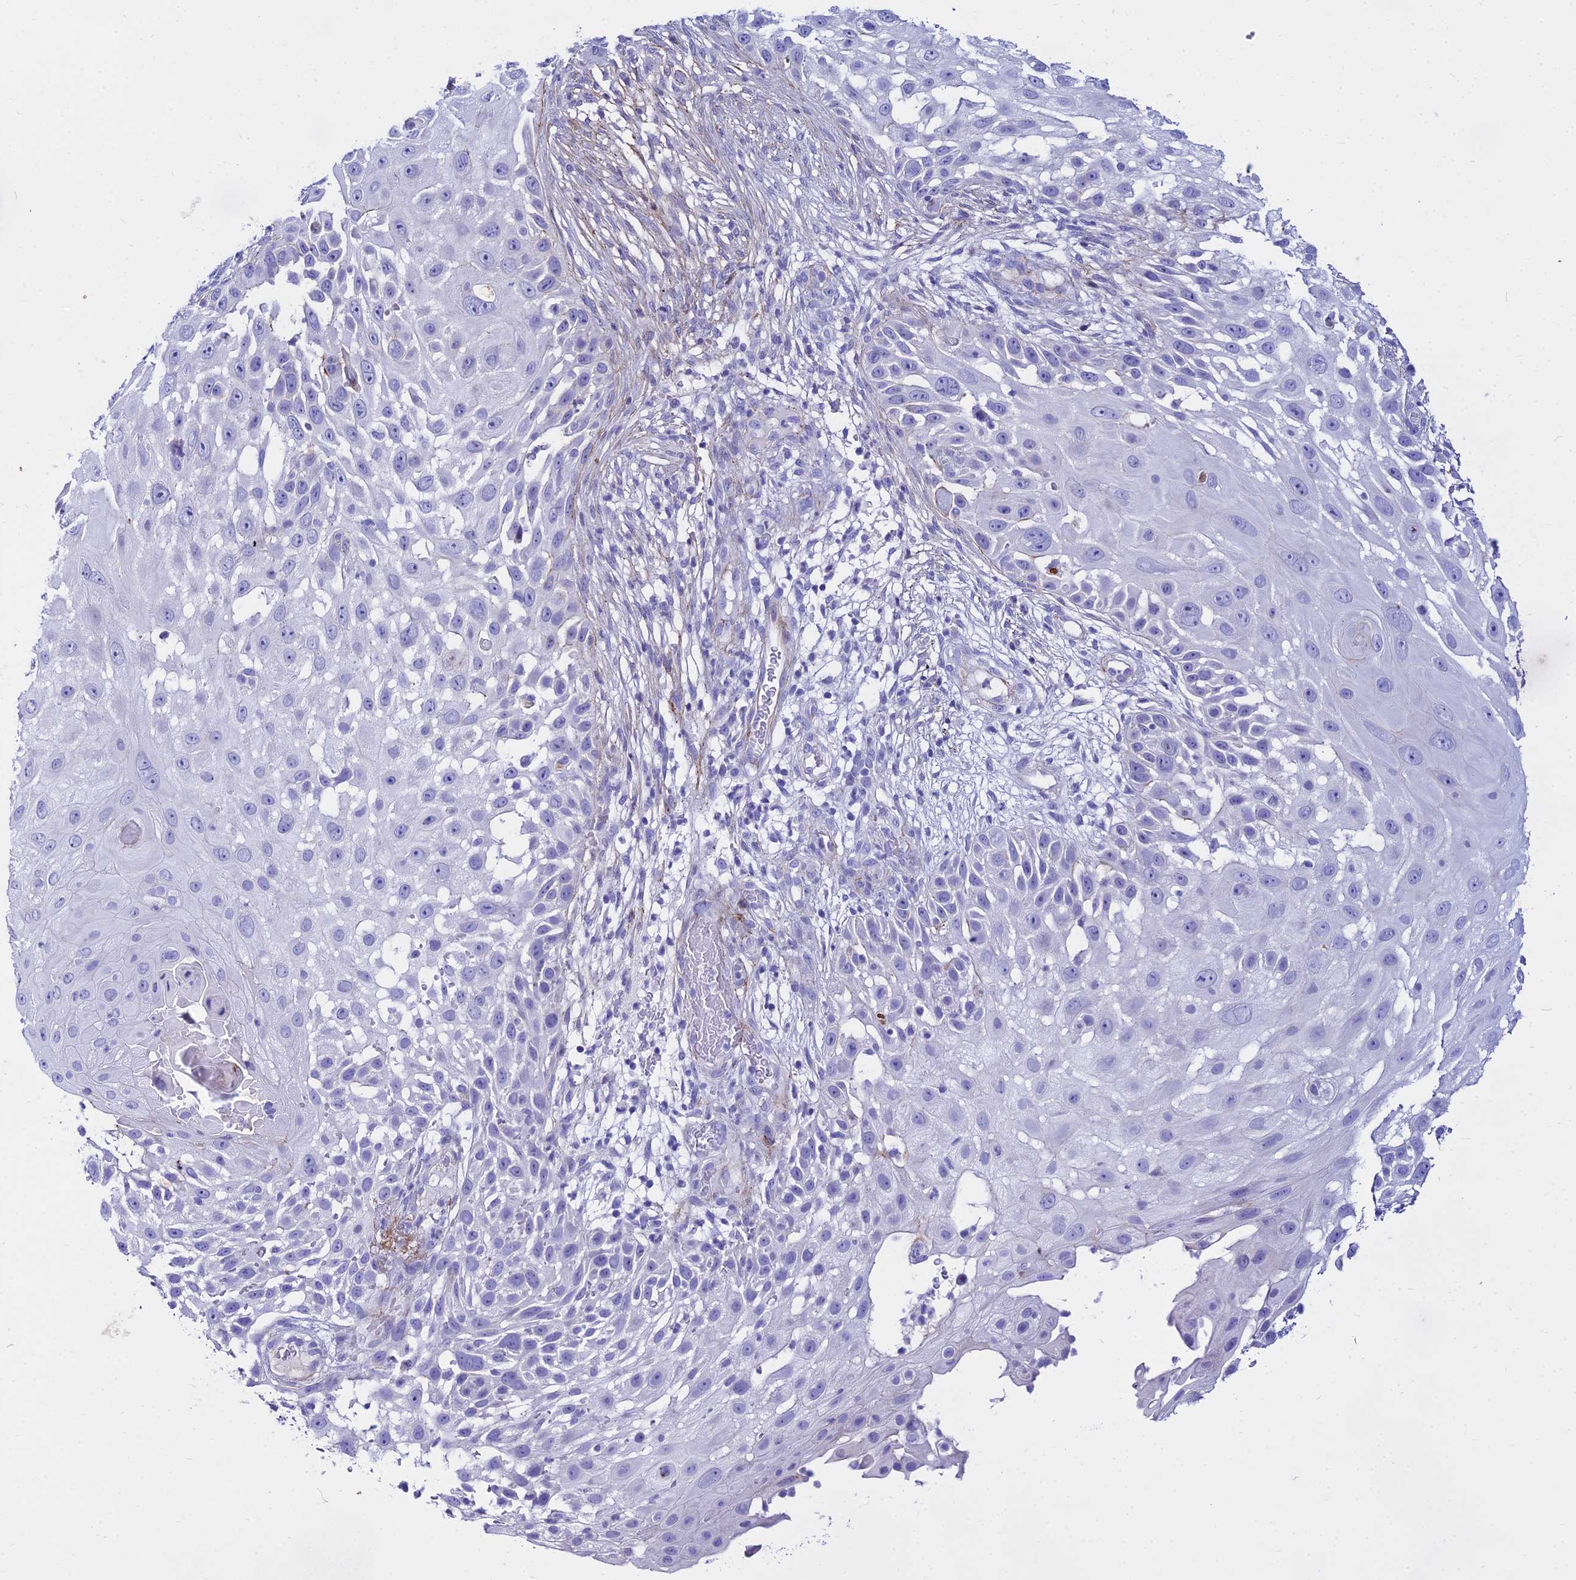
{"staining": {"intensity": "negative", "quantity": "none", "location": "none"}, "tissue": "skin cancer", "cell_type": "Tumor cells", "image_type": "cancer", "snomed": [{"axis": "morphology", "description": "Squamous cell carcinoma, NOS"}, {"axis": "topography", "description": "Skin"}], "caption": "Immunohistochemical staining of squamous cell carcinoma (skin) exhibits no significant staining in tumor cells.", "gene": "DLX1", "patient": {"sex": "female", "age": 44}}